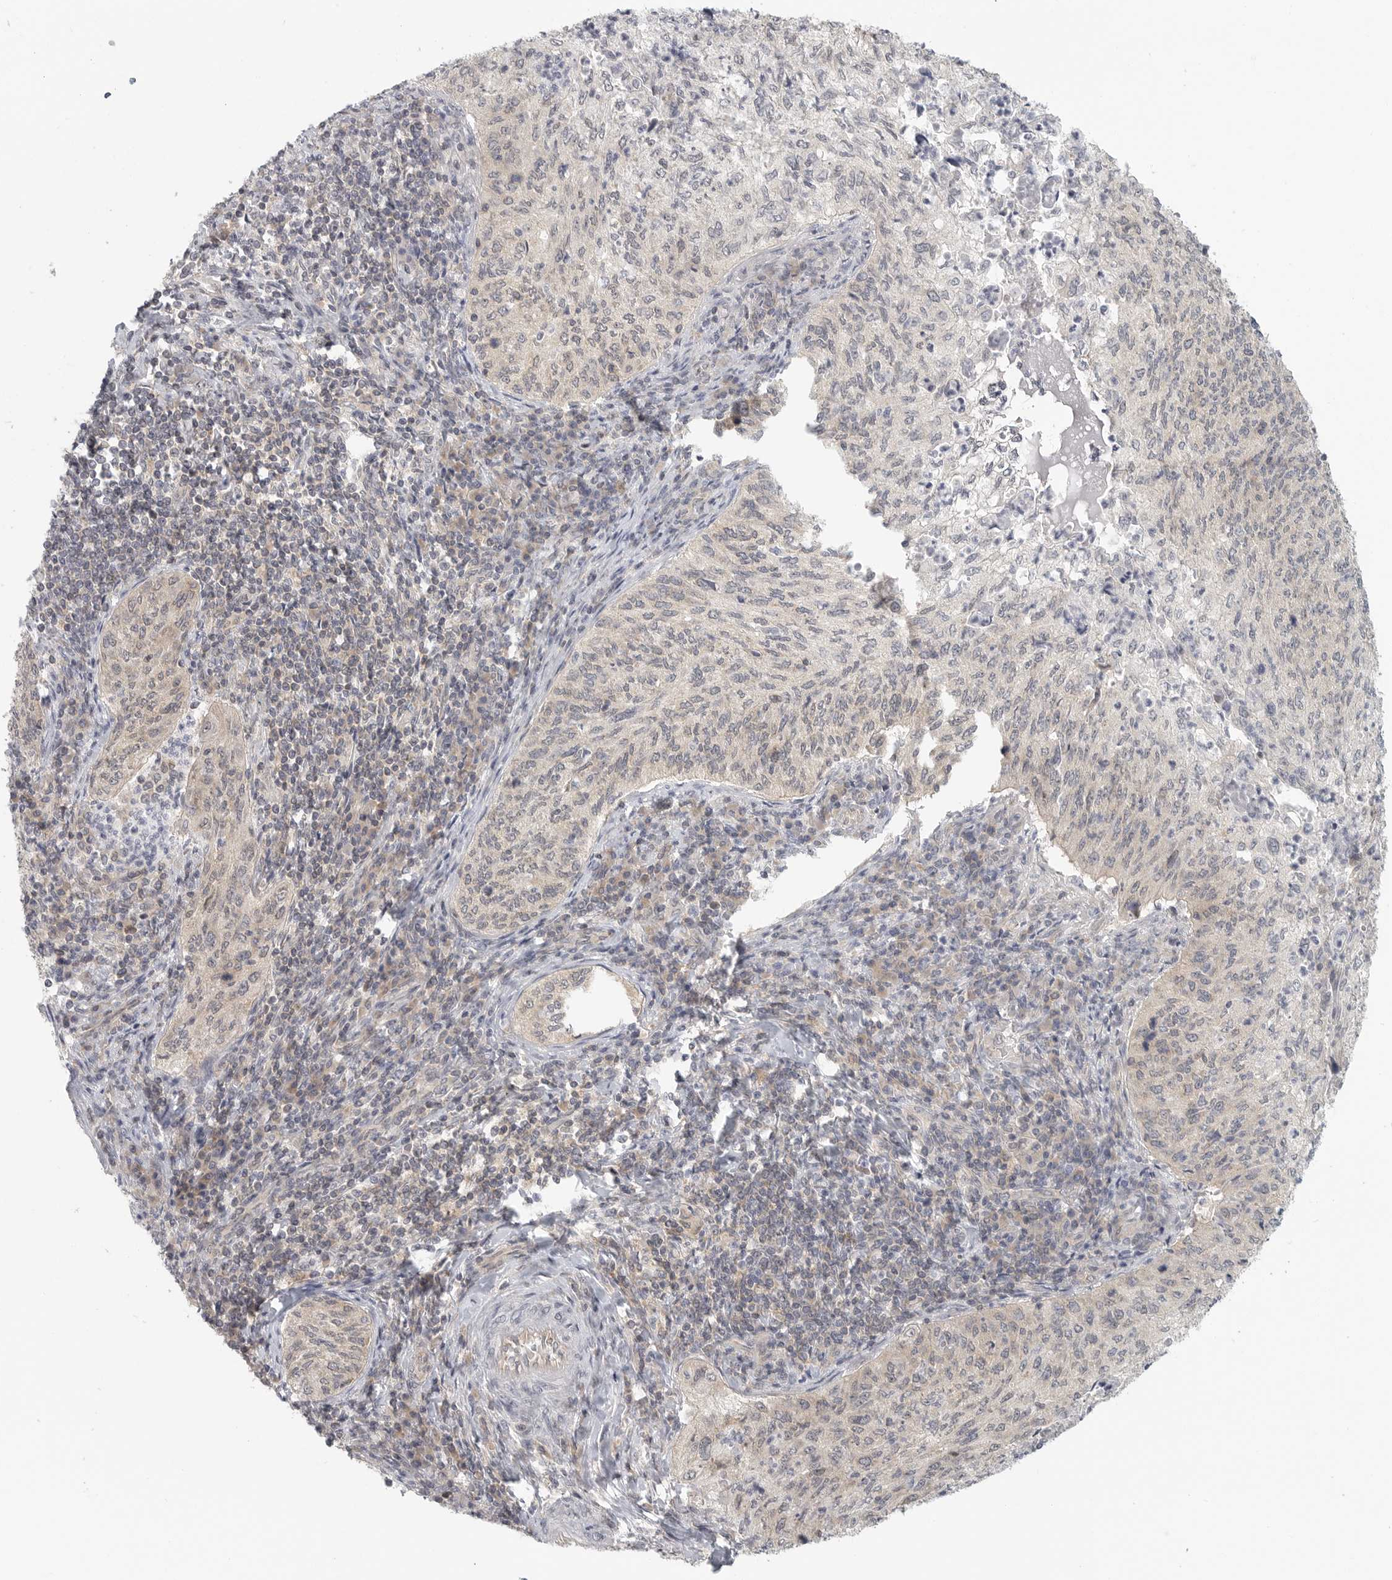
{"staining": {"intensity": "negative", "quantity": "none", "location": "none"}, "tissue": "cervical cancer", "cell_type": "Tumor cells", "image_type": "cancer", "snomed": [{"axis": "morphology", "description": "Squamous cell carcinoma, NOS"}, {"axis": "topography", "description": "Cervix"}], "caption": "Cervical squamous cell carcinoma stained for a protein using immunohistochemistry reveals no staining tumor cells.", "gene": "HDAC6", "patient": {"sex": "female", "age": 30}}